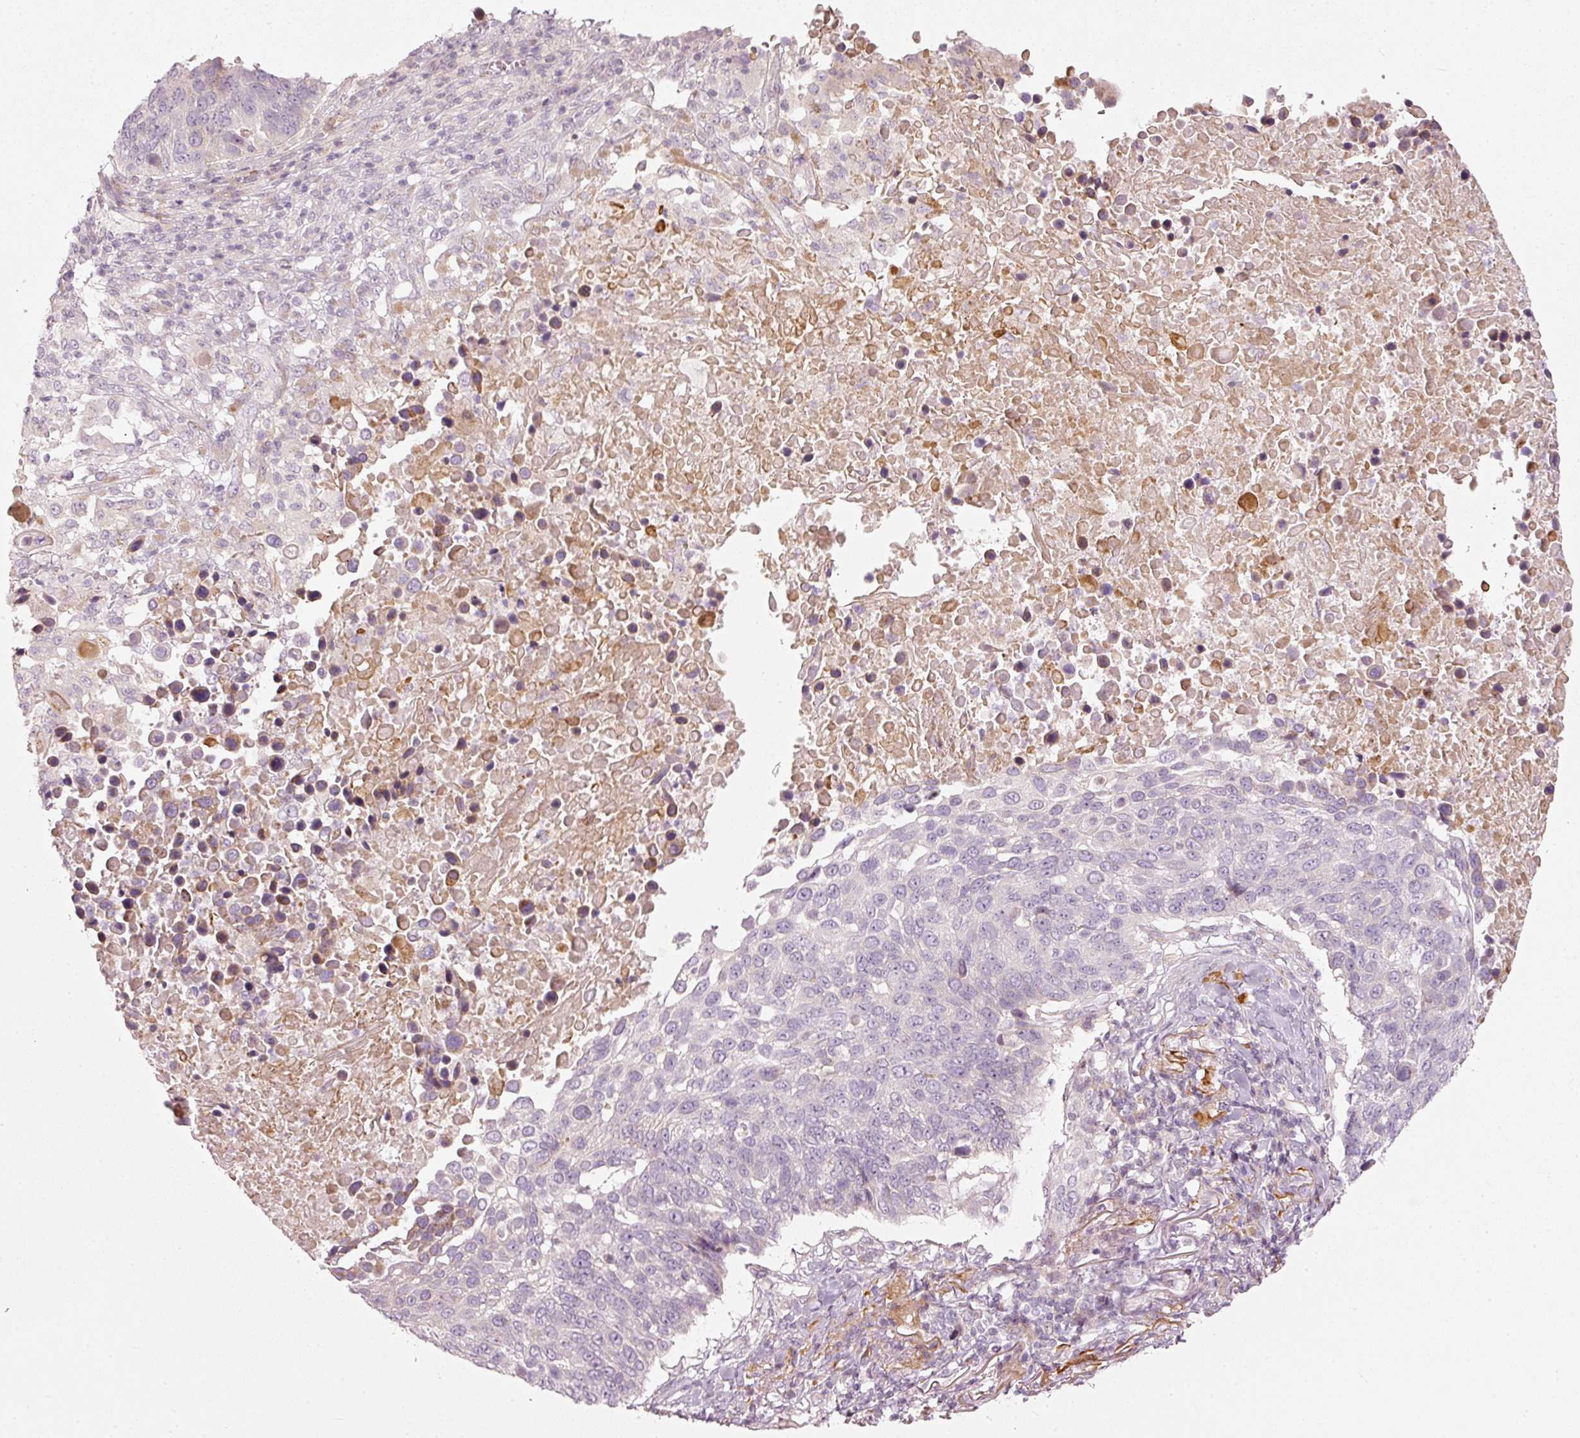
{"staining": {"intensity": "negative", "quantity": "none", "location": "none"}, "tissue": "lung cancer", "cell_type": "Tumor cells", "image_type": "cancer", "snomed": [{"axis": "morphology", "description": "Normal tissue, NOS"}, {"axis": "morphology", "description": "Squamous cell carcinoma, NOS"}, {"axis": "topography", "description": "Lymph node"}, {"axis": "topography", "description": "Lung"}], "caption": "DAB immunohistochemical staining of human lung cancer displays no significant positivity in tumor cells.", "gene": "SLC20A1", "patient": {"sex": "male", "age": 66}}